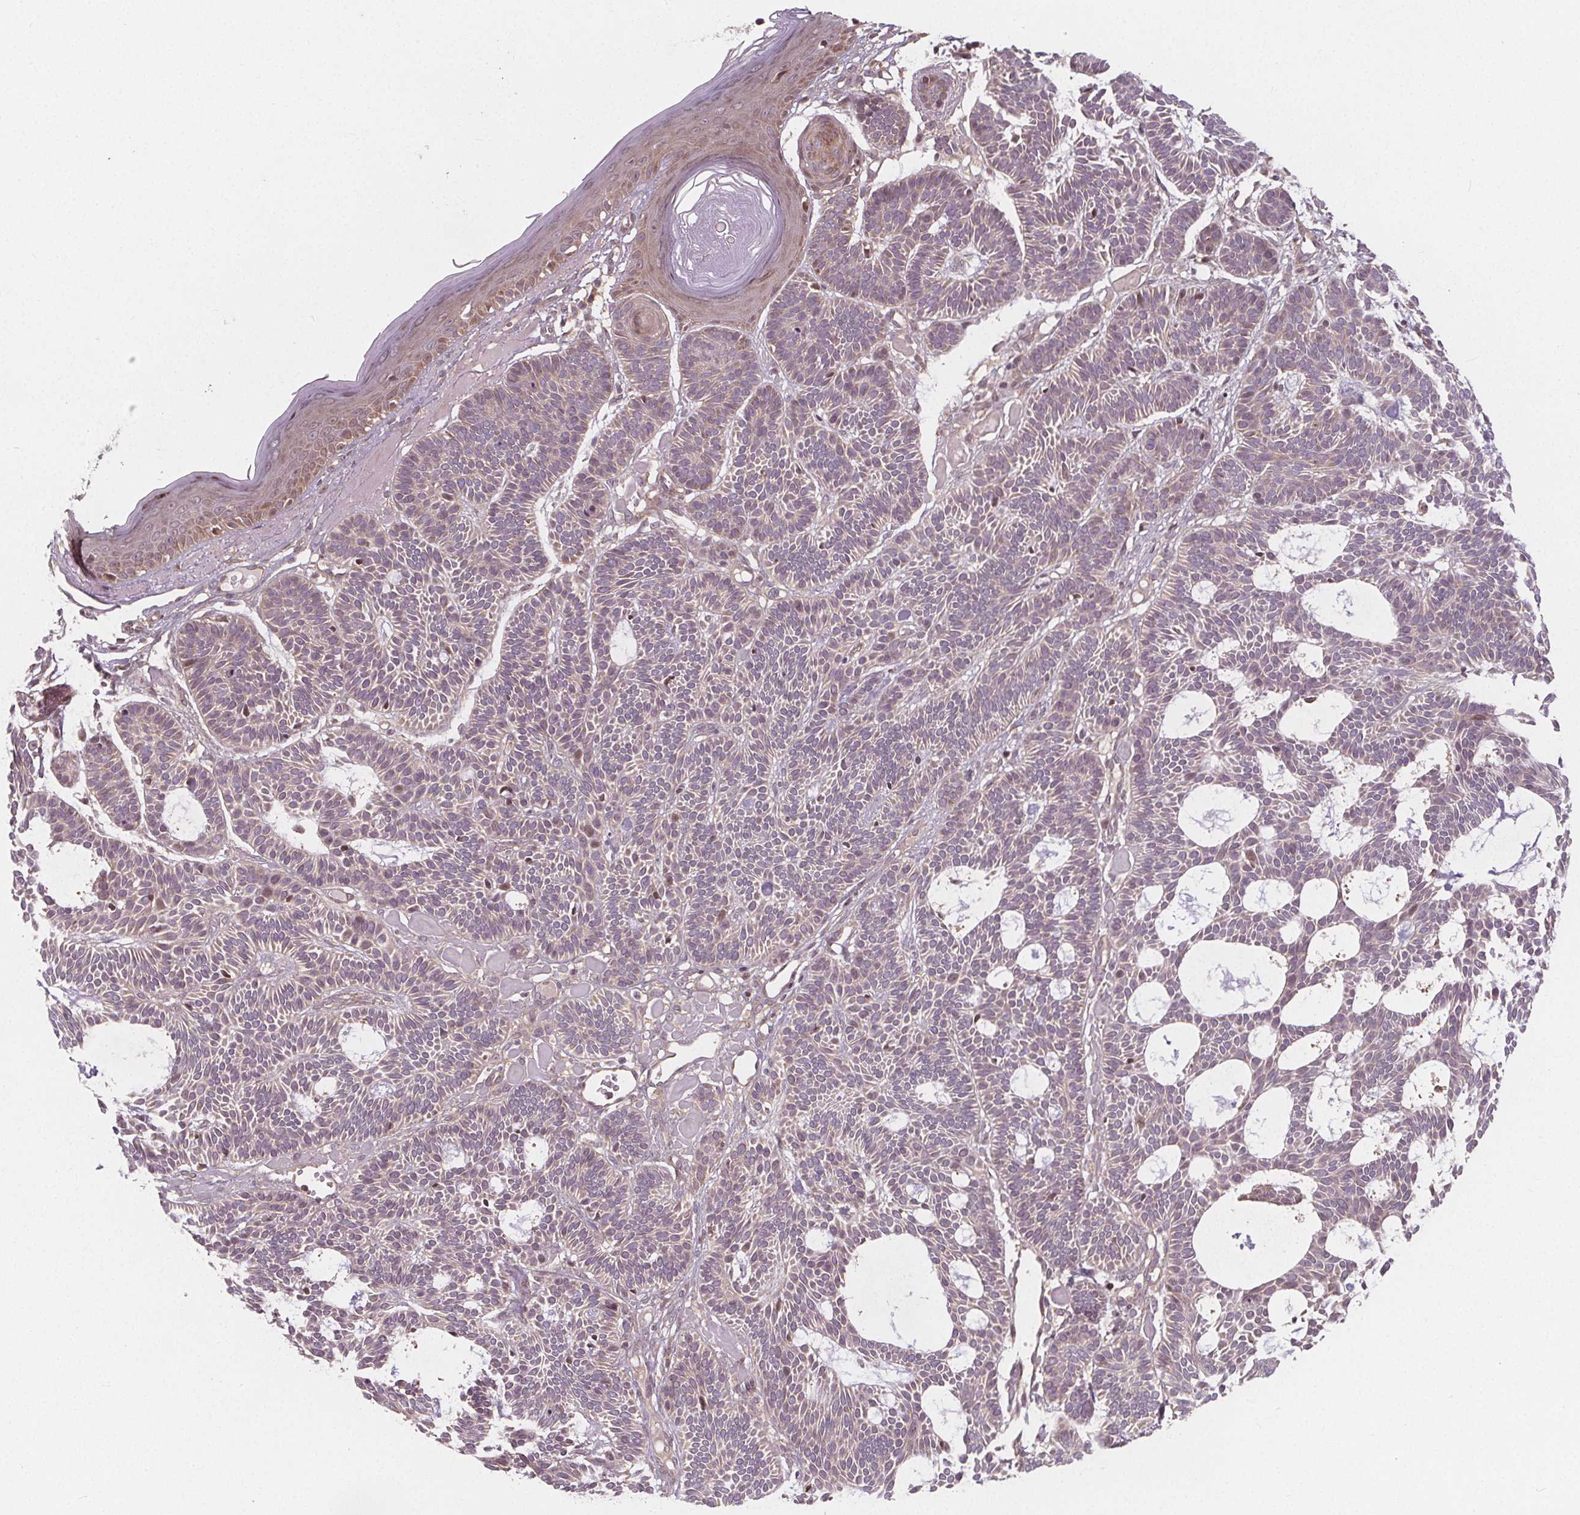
{"staining": {"intensity": "weak", "quantity": "<25%", "location": "nuclear"}, "tissue": "skin cancer", "cell_type": "Tumor cells", "image_type": "cancer", "snomed": [{"axis": "morphology", "description": "Basal cell carcinoma"}, {"axis": "topography", "description": "Skin"}], "caption": "Immunohistochemical staining of human skin basal cell carcinoma demonstrates no significant positivity in tumor cells.", "gene": "AKT1S1", "patient": {"sex": "male", "age": 85}}